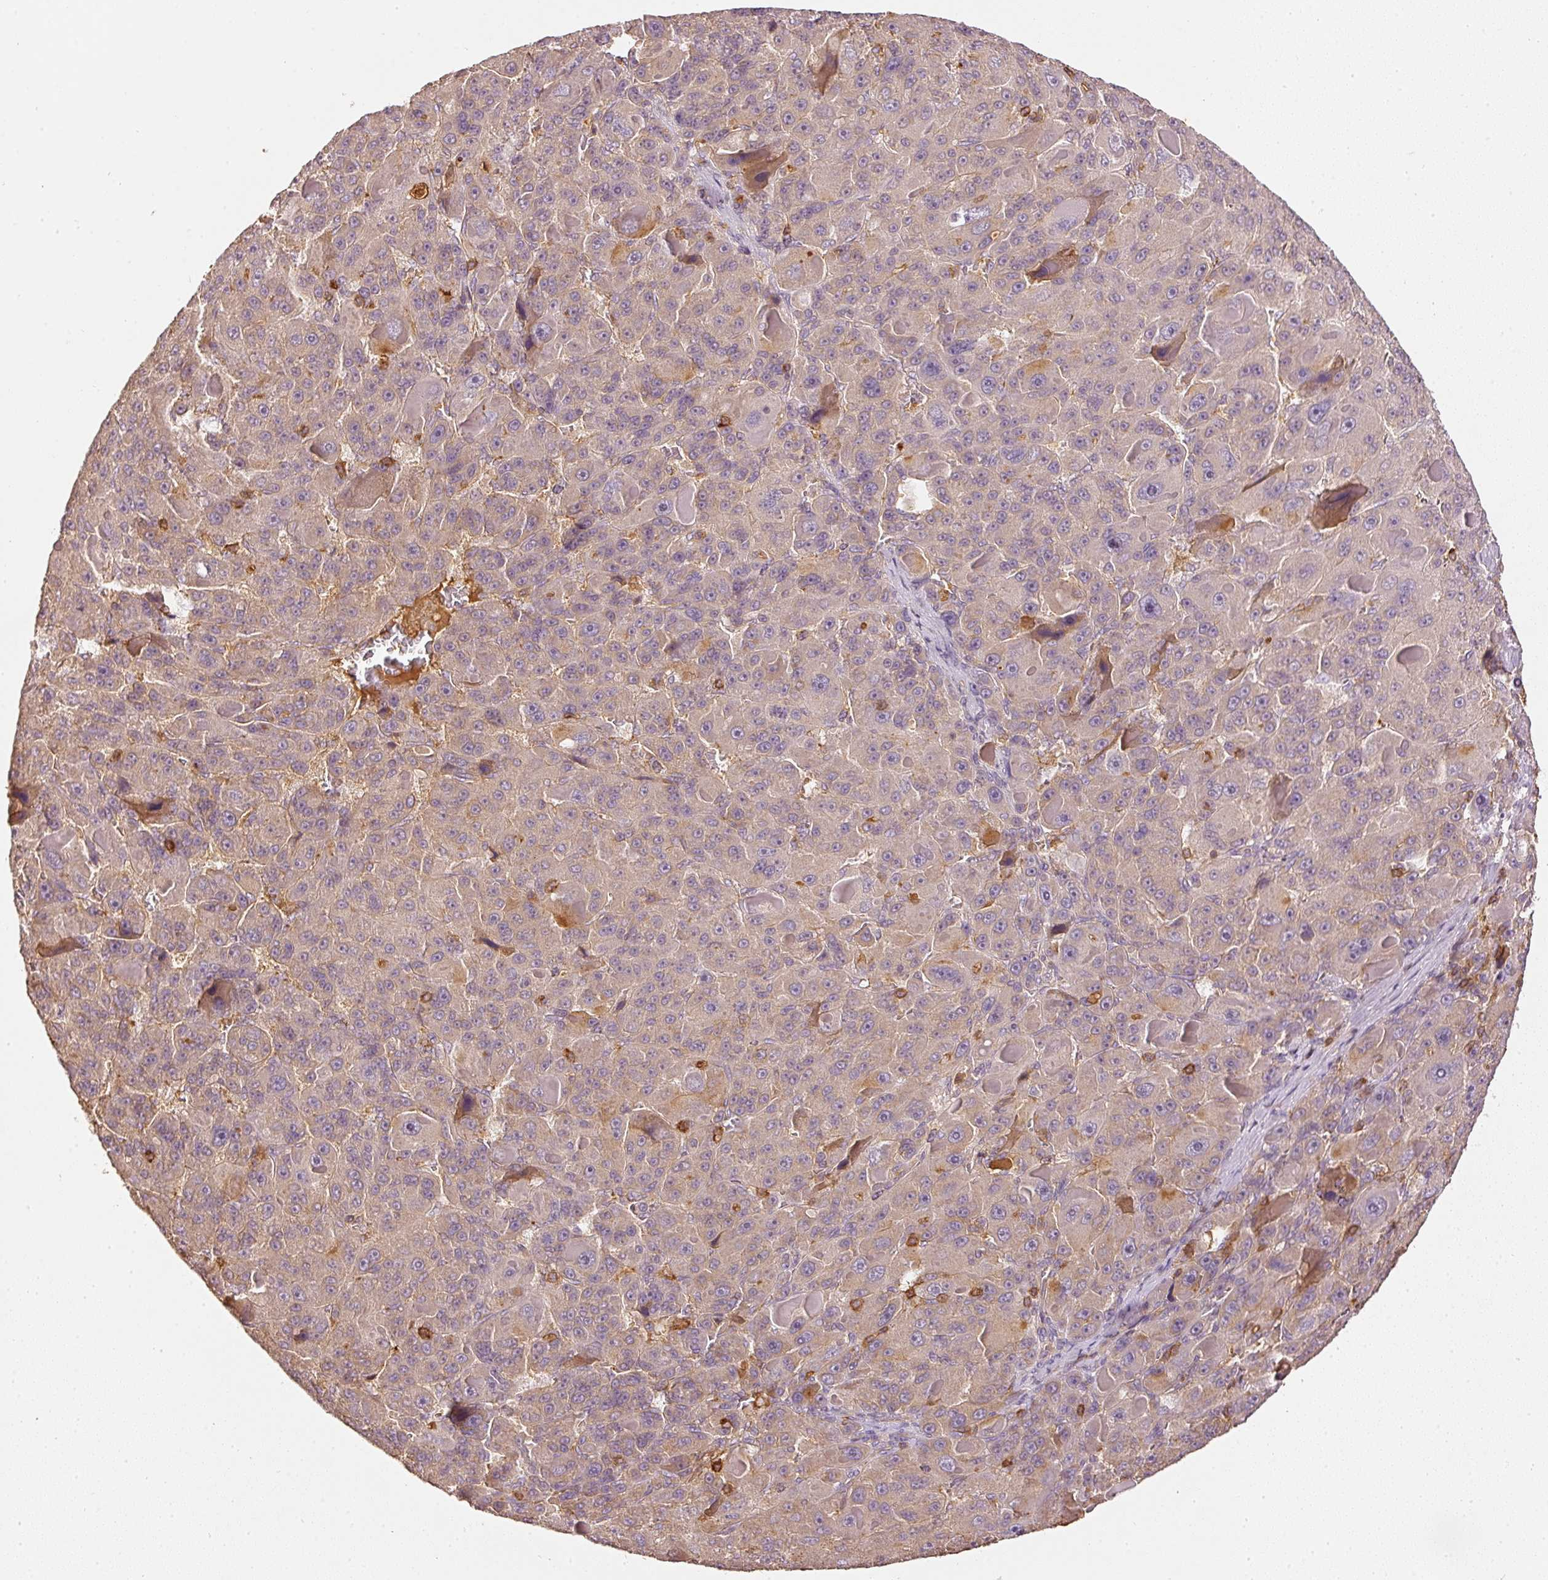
{"staining": {"intensity": "weak", "quantity": "25%-75%", "location": "cytoplasmic/membranous"}, "tissue": "liver cancer", "cell_type": "Tumor cells", "image_type": "cancer", "snomed": [{"axis": "morphology", "description": "Carcinoma, Hepatocellular, NOS"}, {"axis": "topography", "description": "Liver"}], "caption": "Liver cancer (hepatocellular carcinoma) stained with a brown dye demonstrates weak cytoplasmic/membranous positive staining in about 25%-75% of tumor cells.", "gene": "EVL", "patient": {"sex": "male", "age": 76}}